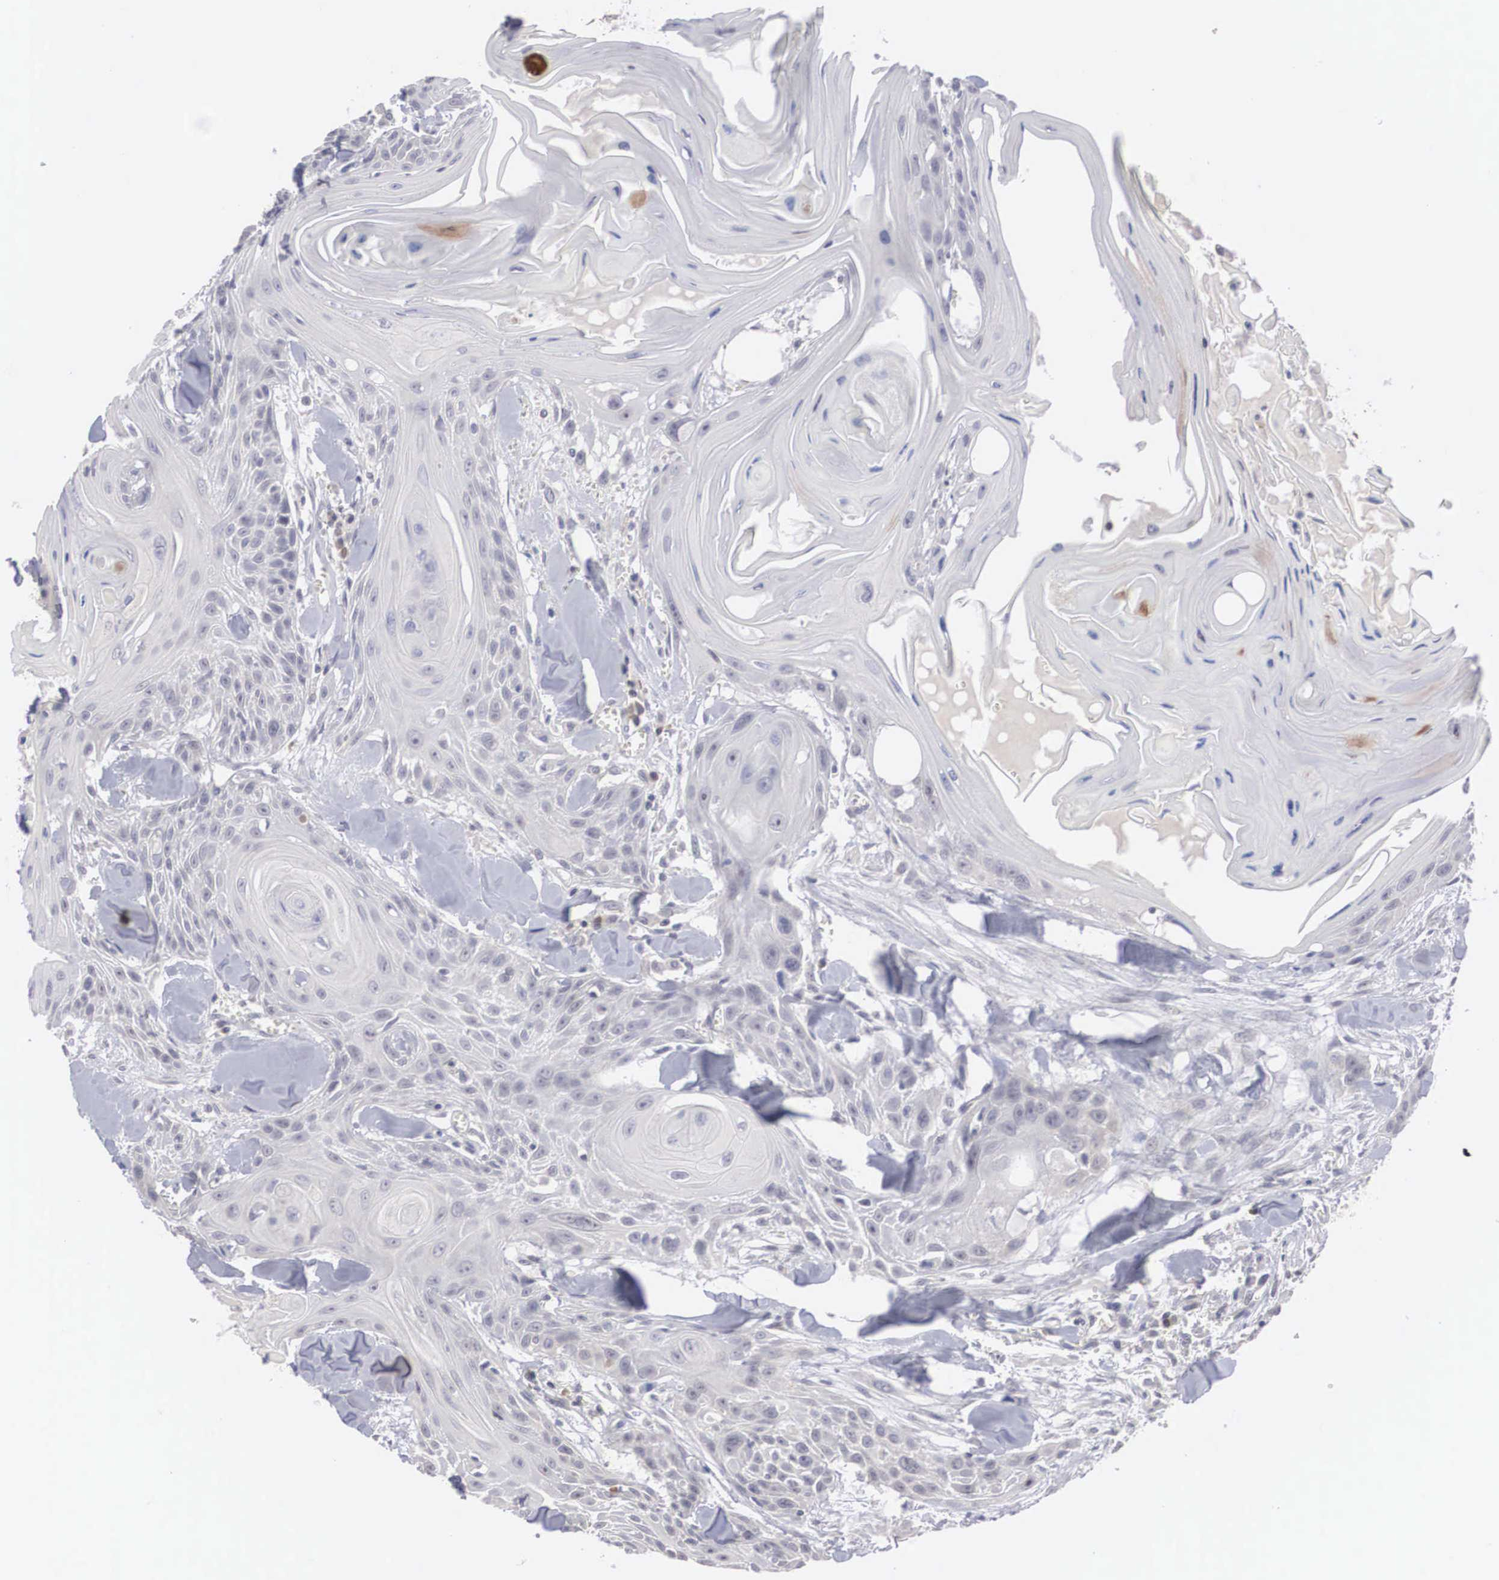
{"staining": {"intensity": "negative", "quantity": "none", "location": "none"}, "tissue": "head and neck cancer", "cell_type": "Tumor cells", "image_type": "cancer", "snomed": [{"axis": "morphology", "description": "Squamous cell carcinoma, NOS"}, {"axis": "morphology", "description": "Squamous cell carcinoma, metastatic, NOS"}, {"axis": "topography", "description": "Lymph node"}, {"axis": "topography", "description": "Salivary gland"}, {"axis": "topography", "description": "Head-Neck"}], "caption": "Immunohistochemistry (IHC) of human head and neck cancer (squamous cell carcinoma) reveals no staining in tumor cells.", "gene": "WDR89", "patient": {"sex": "female", "age": 74}}